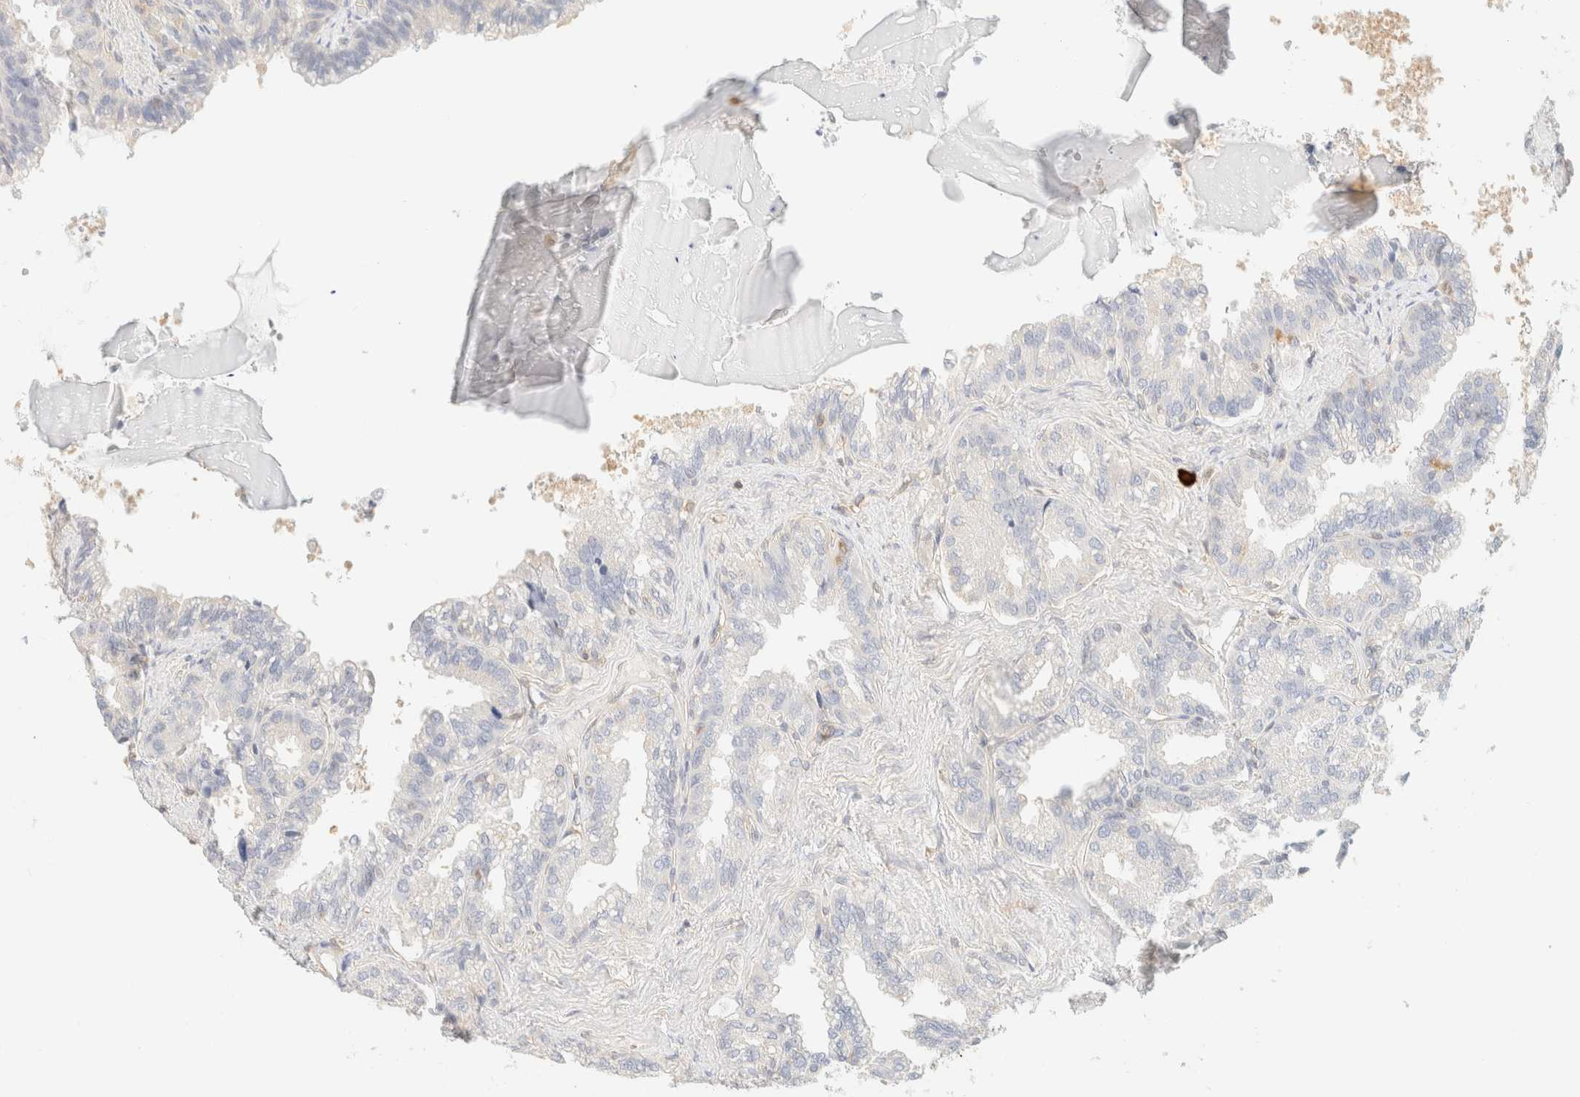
{"staining": {"intensity": "negative", "quantity": "none", "location": "none"}, "tissue": "seminal vesicle", "cell_type": "Glandular cells", "image_type": "normal", "snomed": [{"axis": "morphology", "description": "Normal tissue, NOS"}, {"axis": "topography", "description": "Seminal veicle"}], "caption": "This histopathology image is of unremarkable seminal vesicle stained with immunohistochemistry to label a protein in brown with the nuclei are counter-stained blue. There is no staining in glandular cells.", "gene": "FHOD1", "patient": {"sex": "male", "age": 46}}